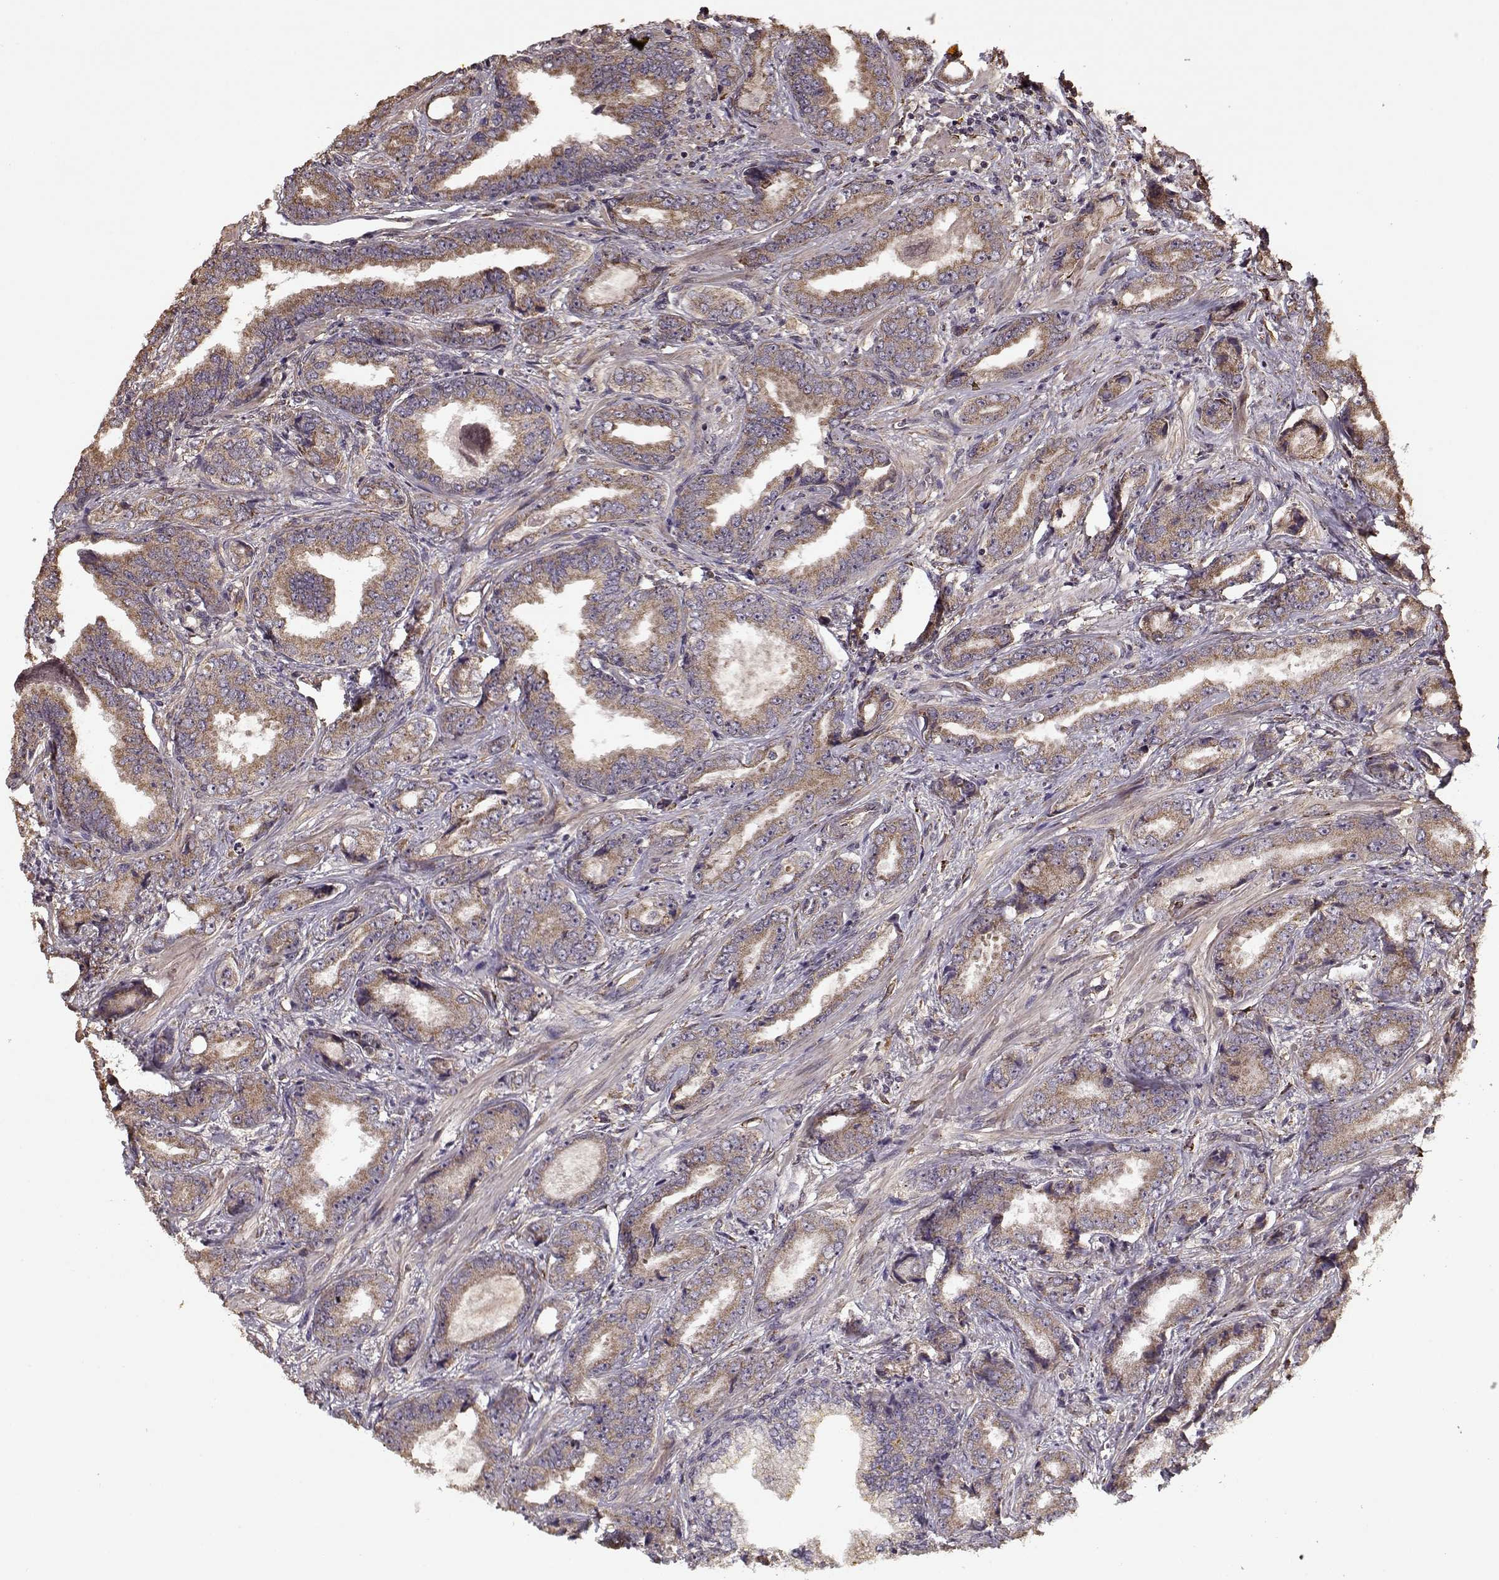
{"staining": {"intensity": "moderate", "quantity": ">75%", "location": "cytoplasmic/membranous"}, "tissue": "prostate cancer", "cell_type": "Tumor cells", "image_type": "cancer", "snomed": [{"axis": "morphology", "description": "Adenocarcinoma, Low grade"}, {"axis": "topography", "description": "Prostate"}], "caption": "Prostate adenocarcinoma (low-grade) stained with DAB (3,3'-diaminobenzidine) IHC exhibits medium levels of moderate cytoplasmic/membranous expression in about >75% of tumor cells.", "gene": "IMMP1L", "patient": {"sex": "male", "age": 68}}